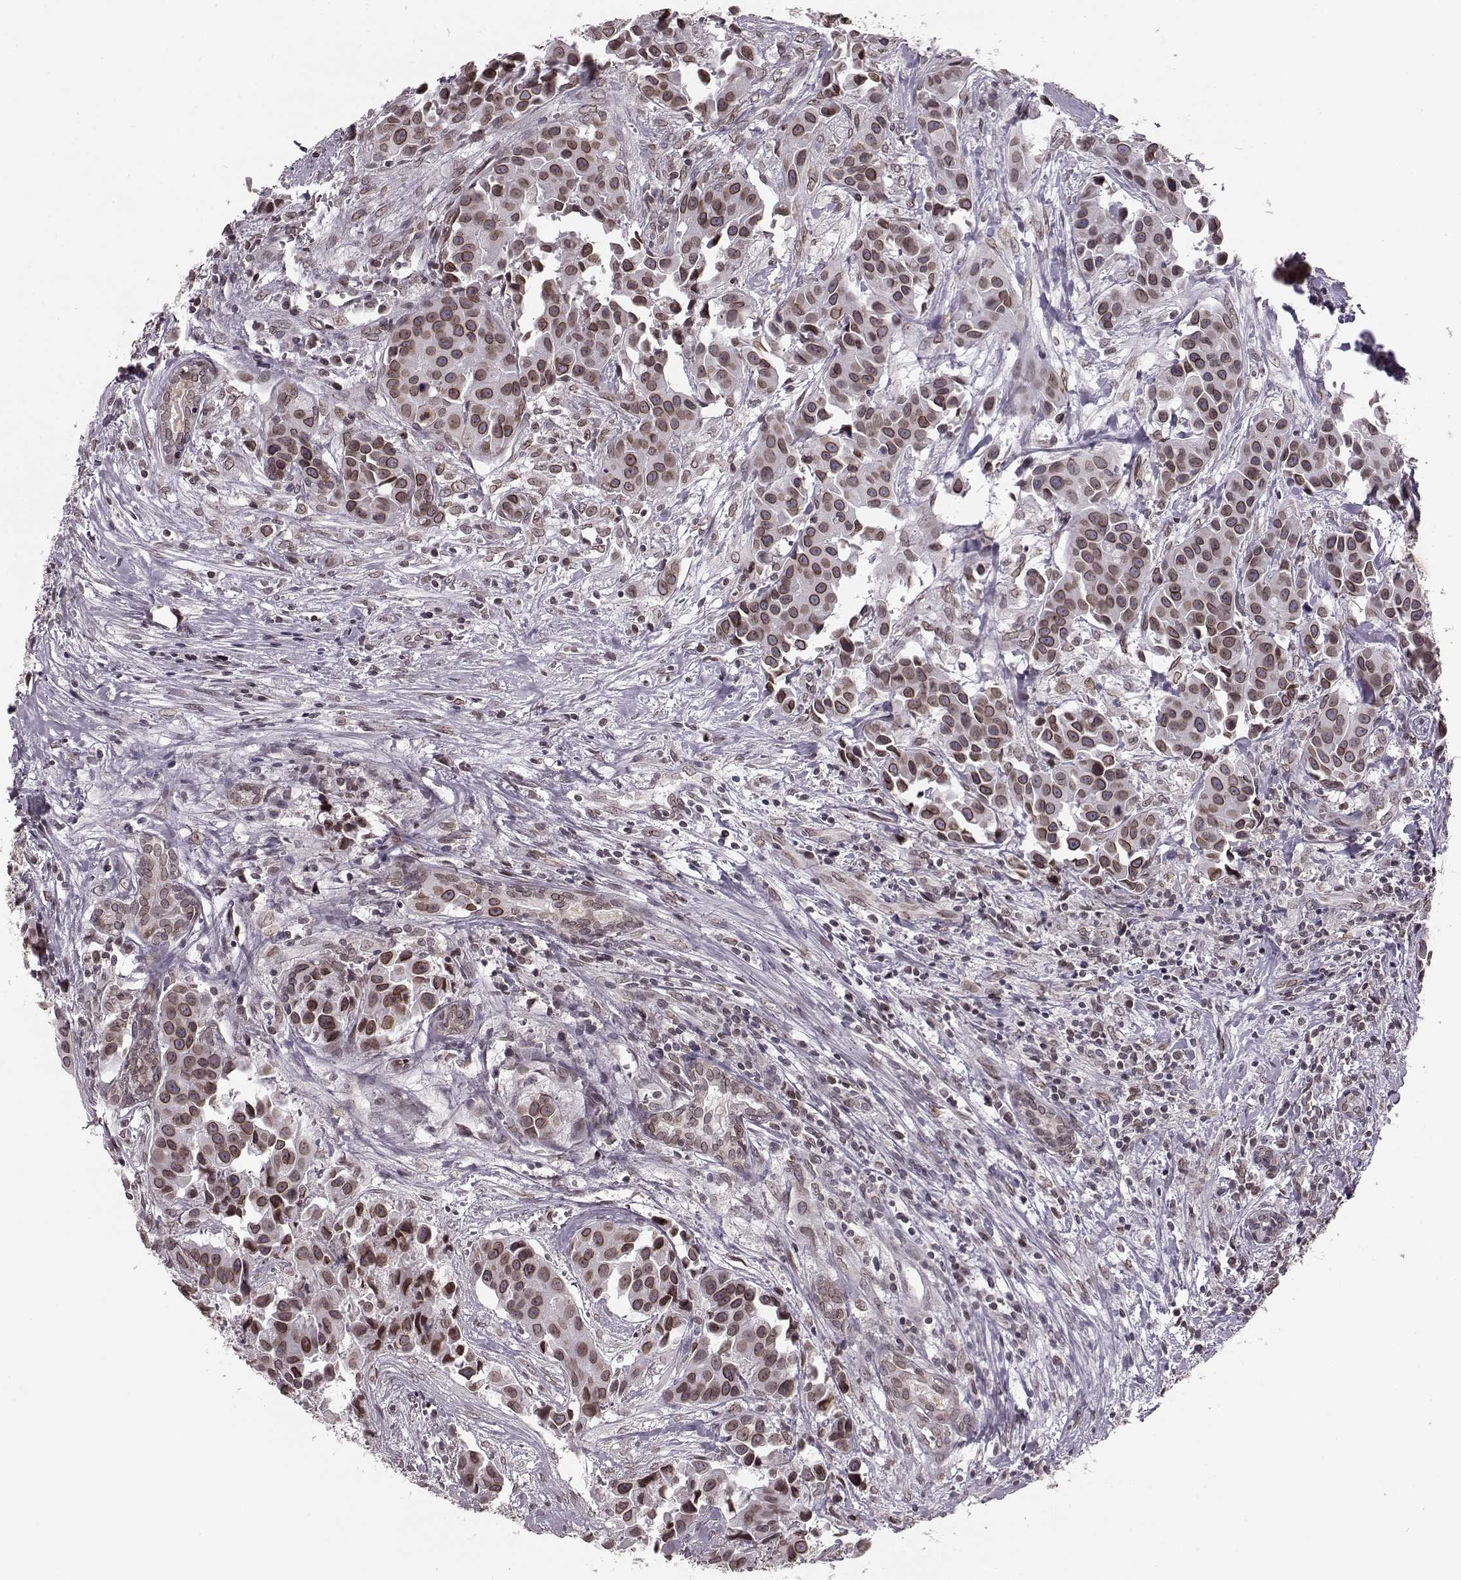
{"staining": {"intensity": "strong", "quantity": ">75%", "location": "cytoplasmic/membranous,nuclear"}, "tissue": "head and neck cancer", "cell_type": "Tumor cells", "image_type": "cancer", "snomed": [{"axis": "morphology", "description": "Adenocarcinoma, NOS"}, {"axis": "topography", "description": "Head-Neck"}], "caption": "A histopathology image of human adenocarcinoma (head and neck) stained for a protein demonstrates strong cytoplasmic/membranous and nuclear brown staining in tumor cells.", "gene": "DCAF12", "patient": {"sex": "male", "age": 76}}